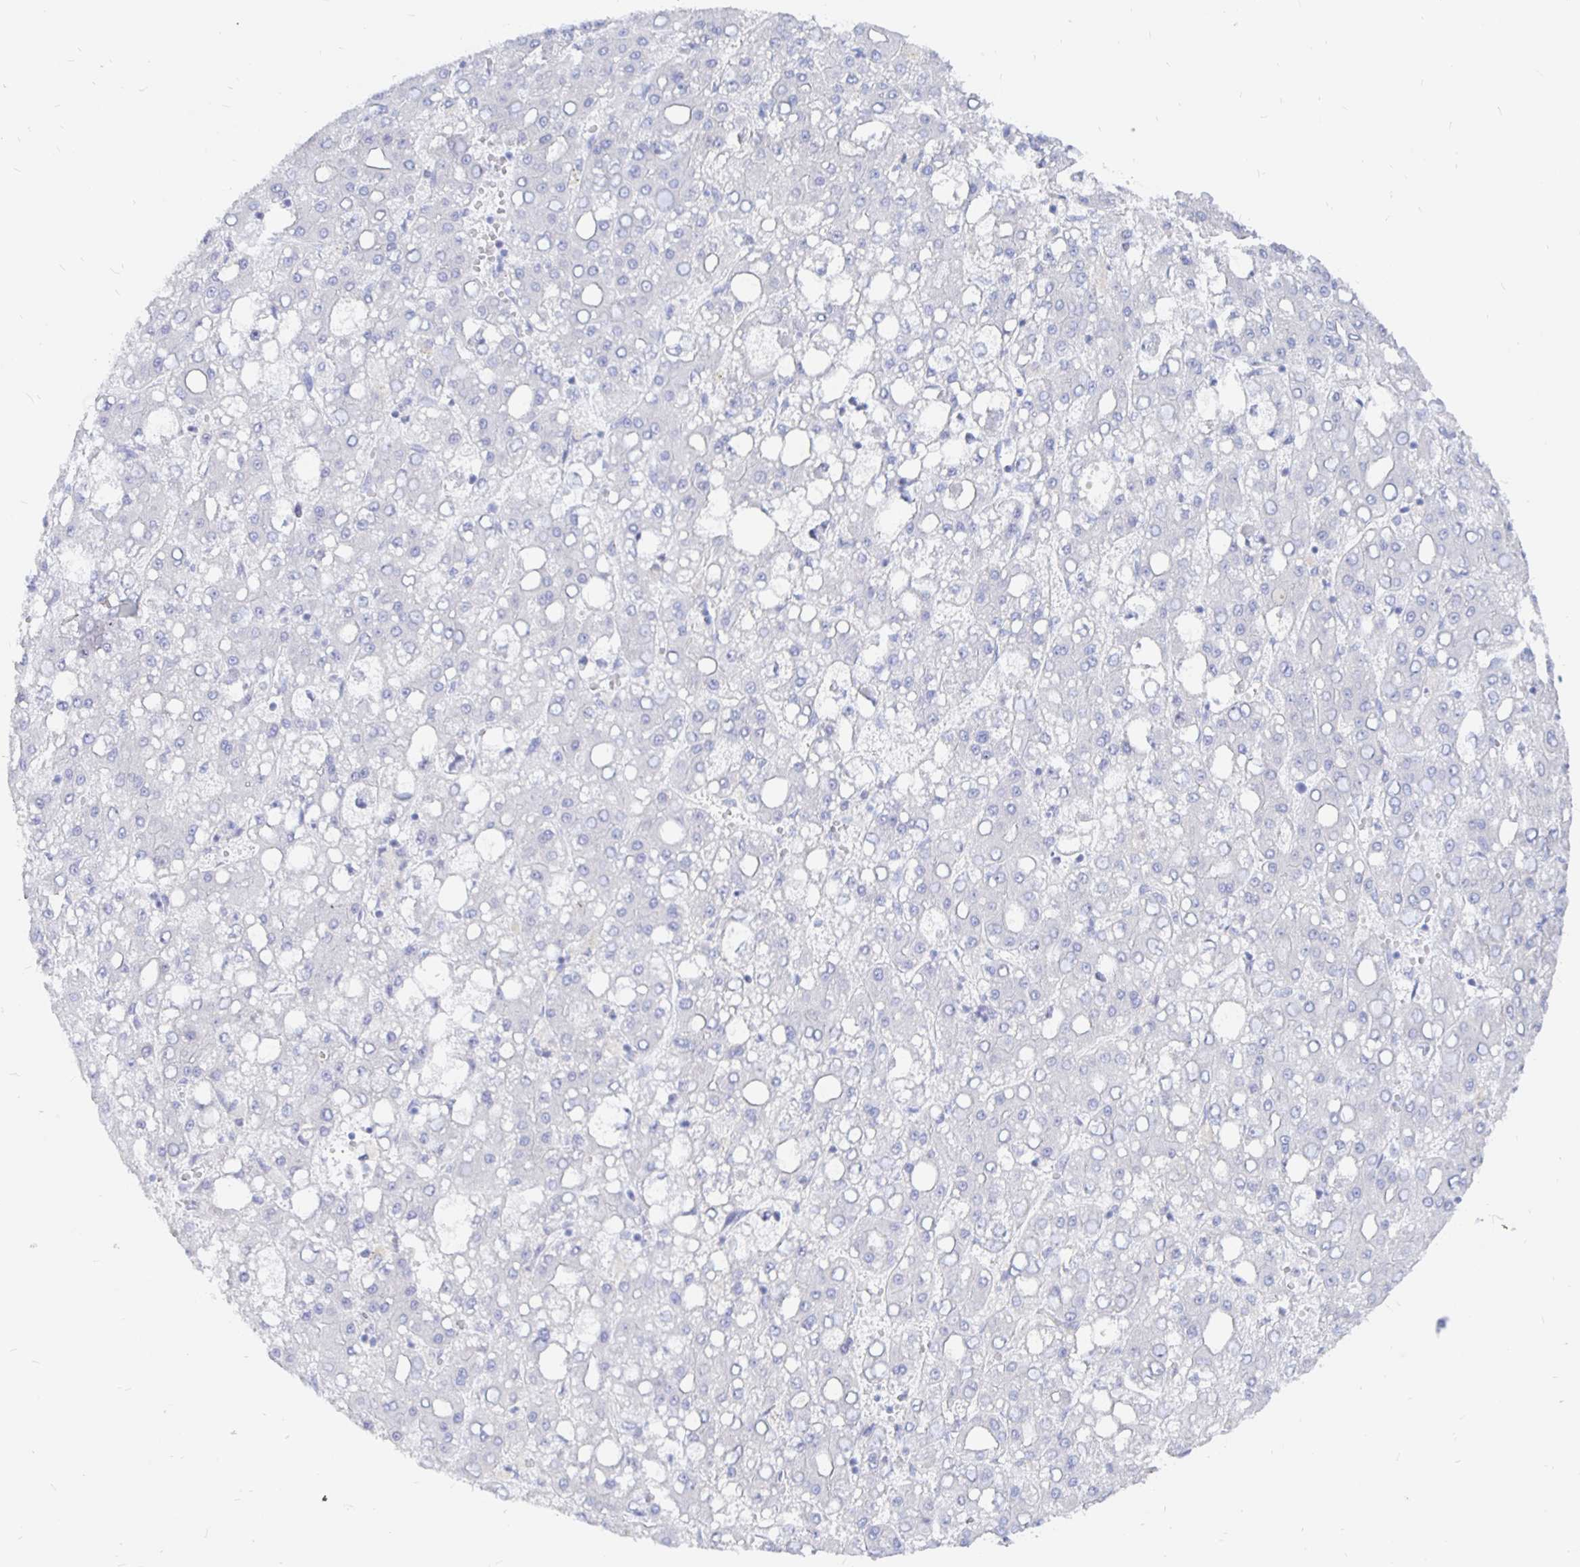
{"staining": {"intensity": "negative", "quantity": "none", "location": "none"}, "tissue": "liver cancer", "cell_type": "Tumor cells", "image_type": "cancer", "snomed": [{"axis": "morphology", "description": "Carcinoma, Hepatocellular, NOS"}, {"axis": "topography", "description": "Liver"}], "caption": "Protein analysis of liver hepatocellular carcinoma exhibits no significant positivity in tumor cells.", "gene": "COX16", "patient": {"sex": "male", "age": 65}}